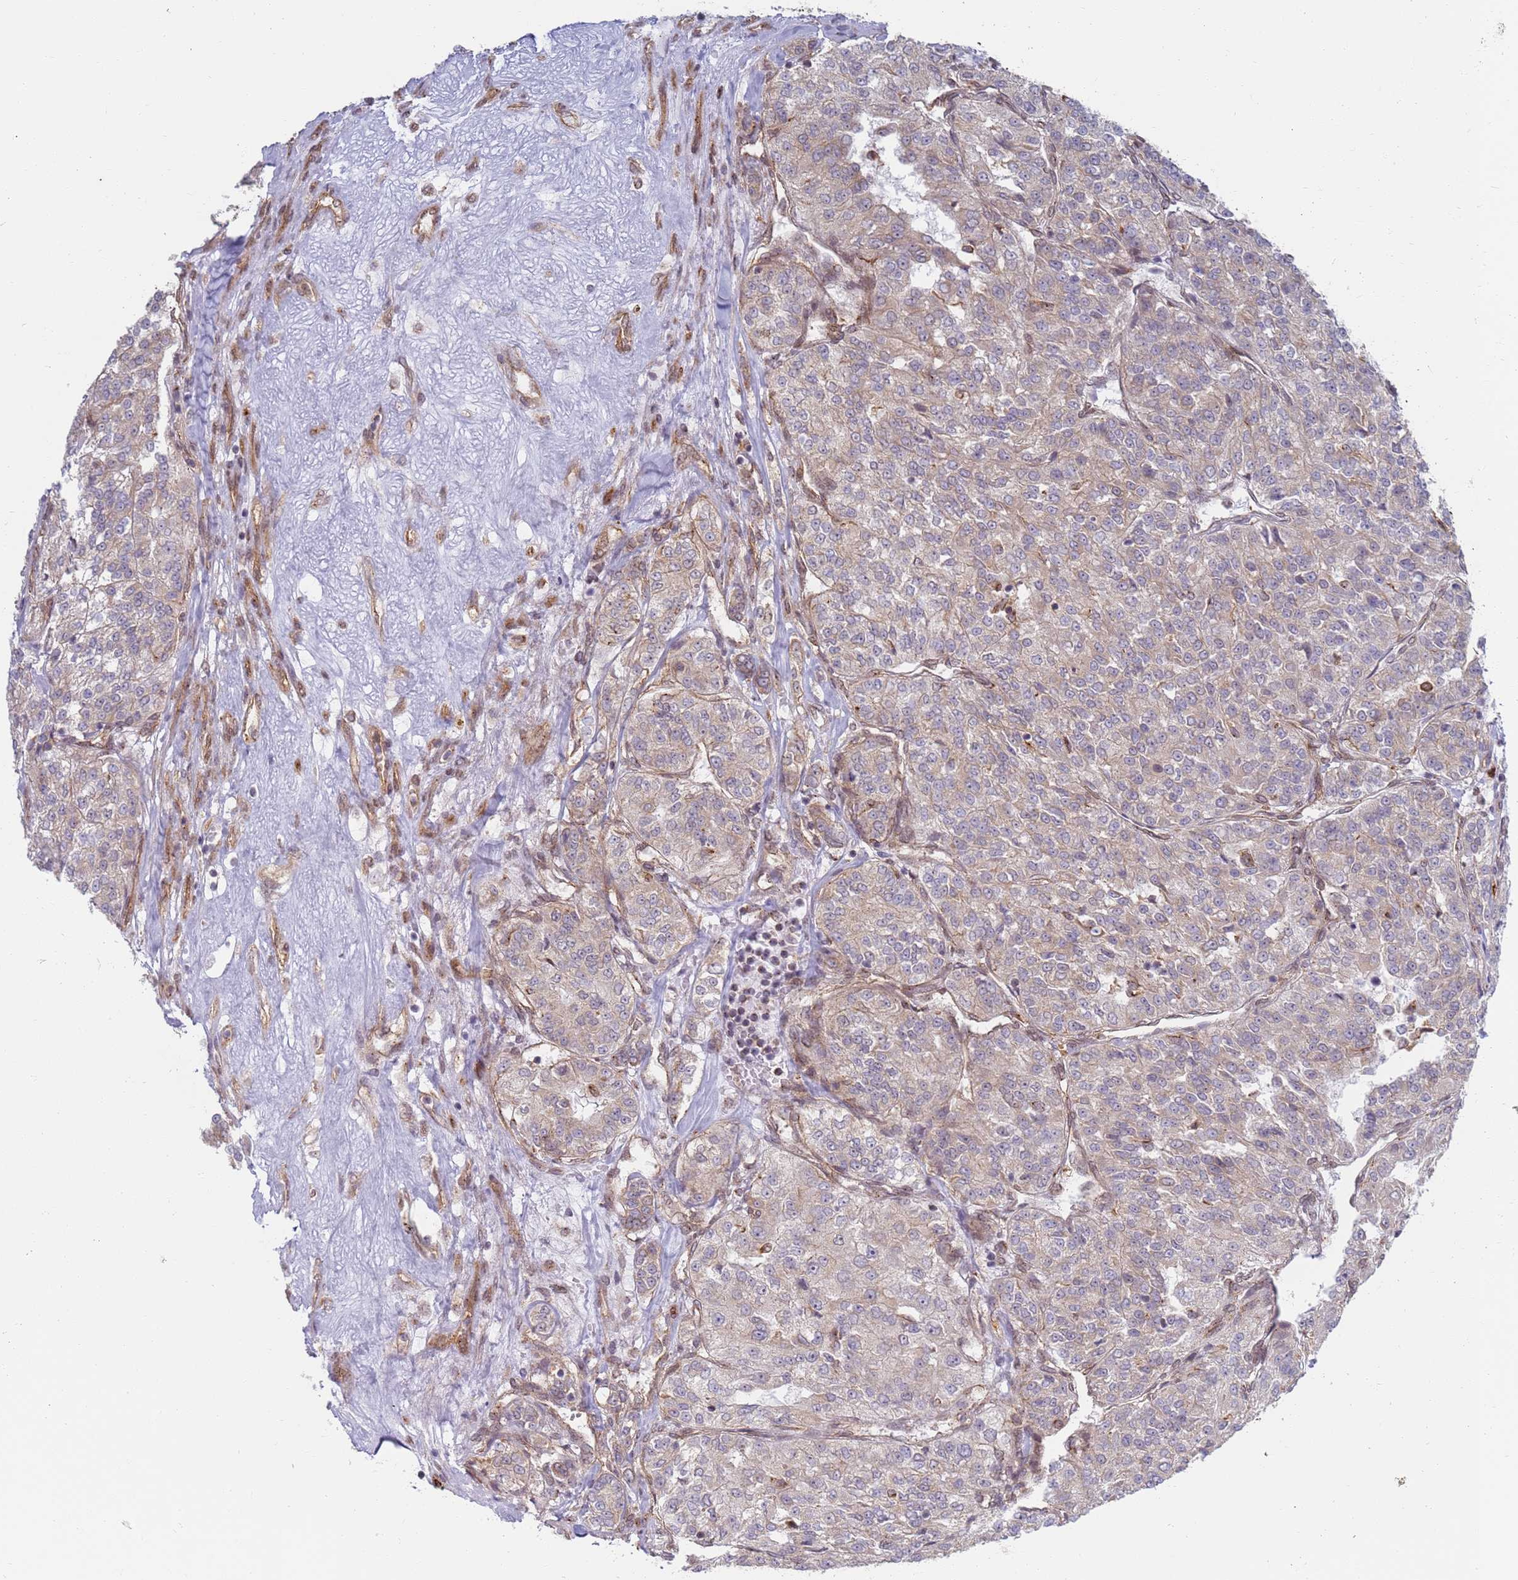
{"staining": {"intensity": "weak", "quantity": "25%-75%", "location": "cytoplasmic/membranous"}, "tissue": "renal cancer", "cell_type": "Tumor cells", "image_type": "cancer", "snomed": [{"axis": "morphology", "description": "Adenocarcinoma, NOS"}, {"axis": "topography", "description": "Kidney"}], "caption": "Immunohistochemical staining of human adenocarcinoma (renal) demonstrates low levels of weak cytoplasmic/membranous protein positivity in approximately 25%-75% of tumor cells.", "gene": "CEP170", "patient": {"sex": "female", "age": 63}}